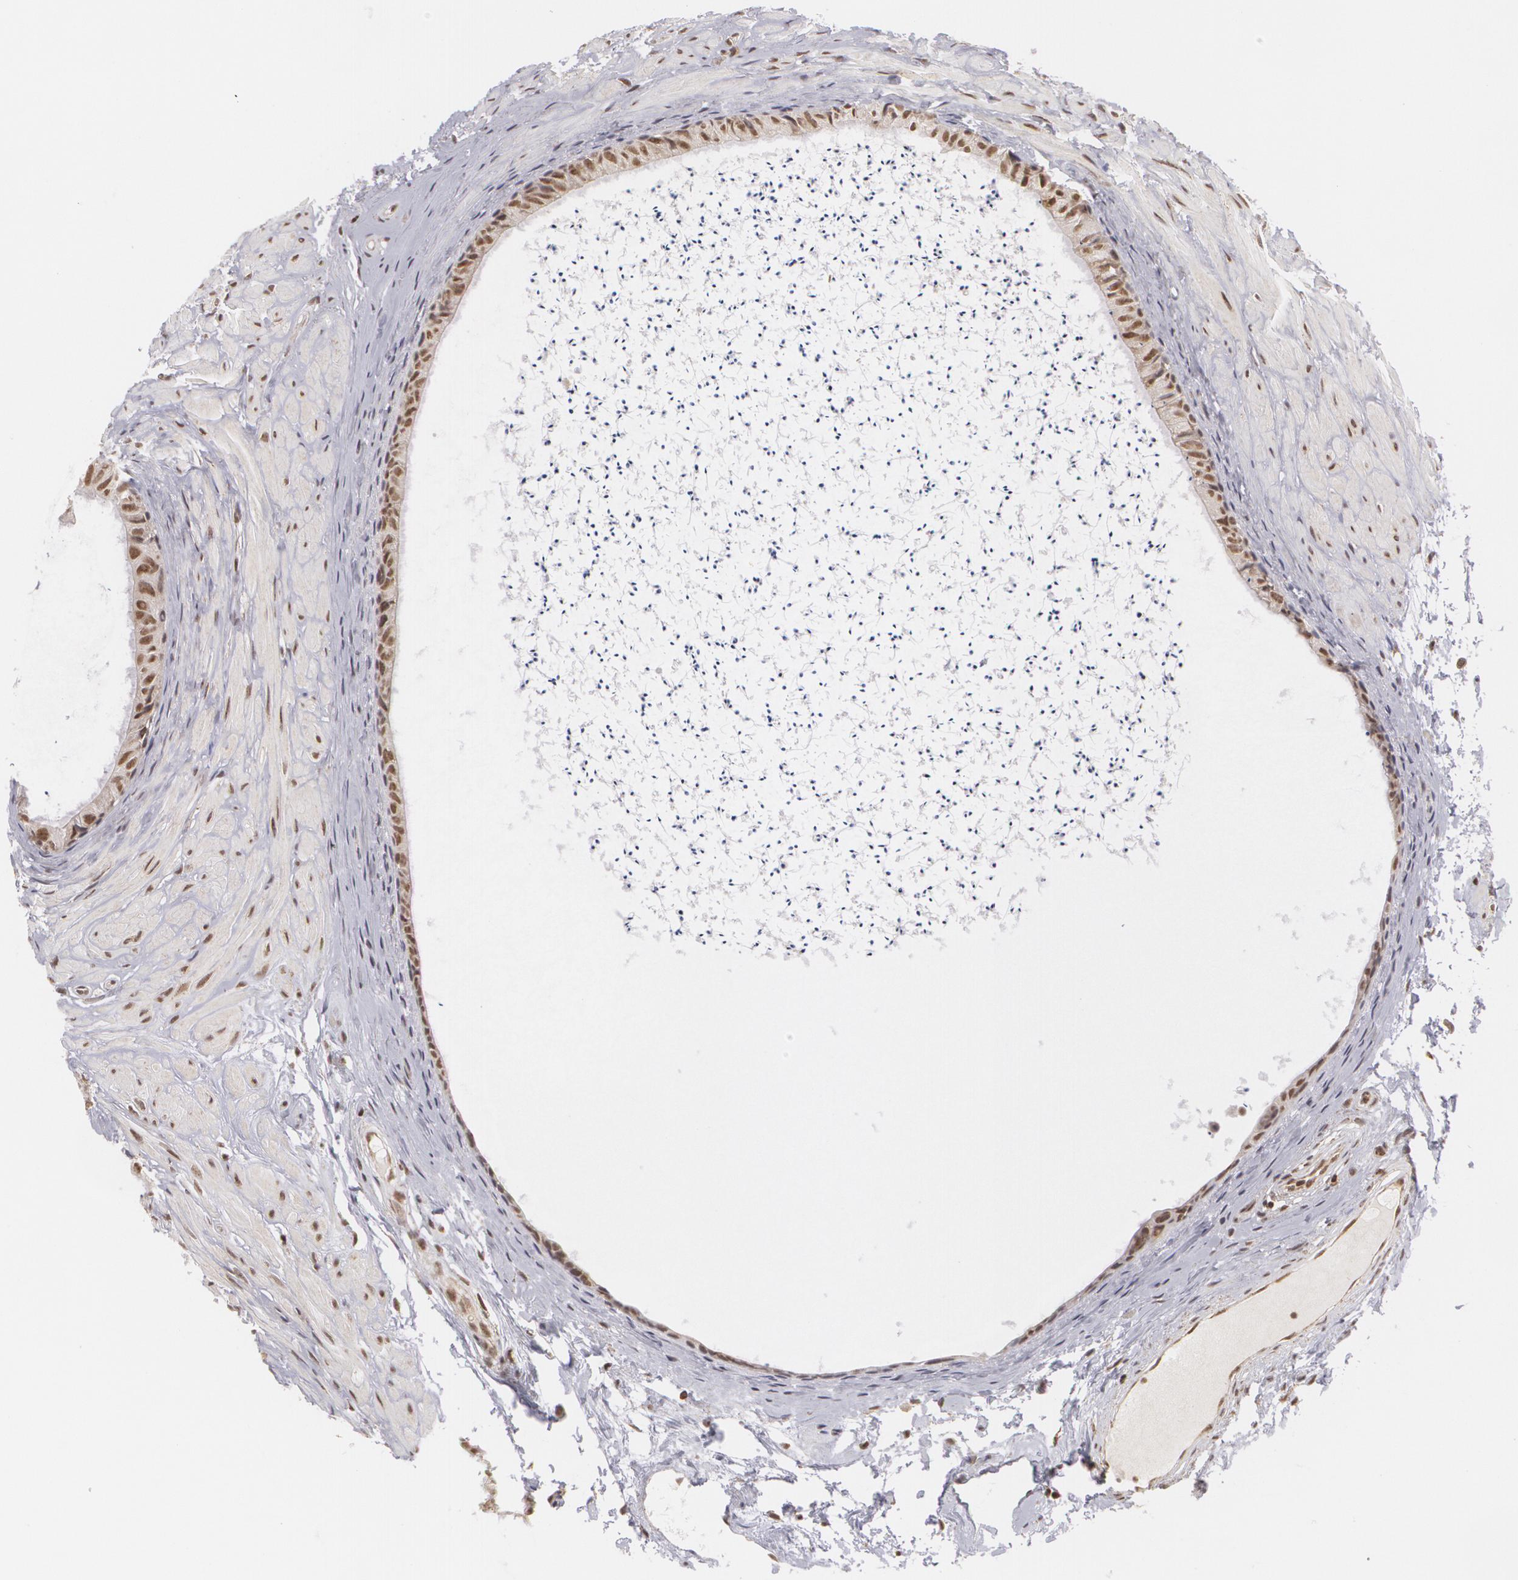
{"staining": {"intensity": "moderate", "quantity": ">75%", "location": "nuclear"}, "tissue": "epididymis", "cell_type": "Glandular cells", "image_type": "normal", "snomed": [{"axis": "morphology", "description": "Normal tissue, NOS"}, {"axis": "topography", "description": "Epididymis"}], "caption": "This is an image of immunohistochemistry staining of normal epididymis, which shows moderate positivity in the nuclear of glandular cells.", "gene": "MXD1", "patient": {"sex": "male", "age": 77}}